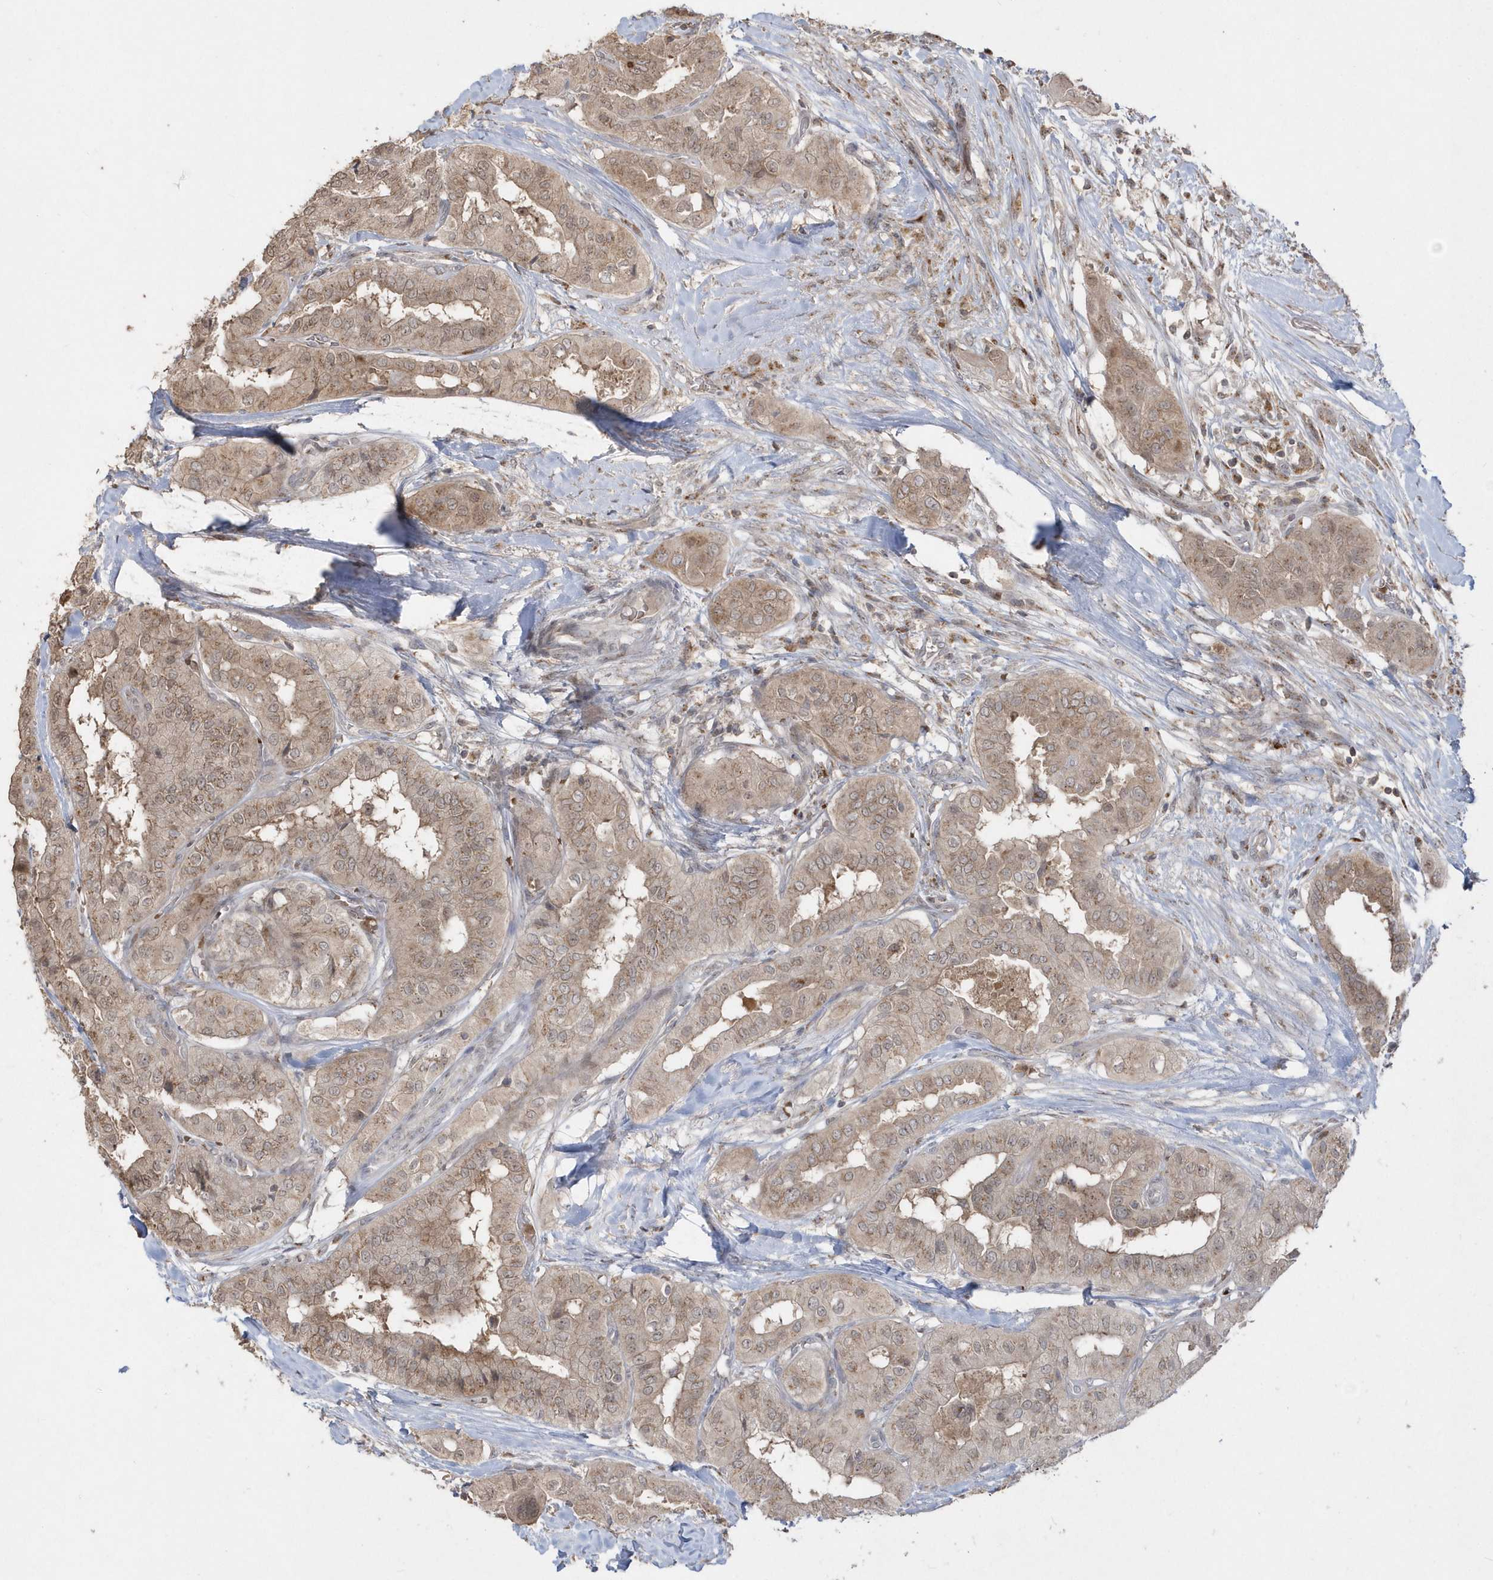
{"staining": {"intensity": "moderate", "quantity": ">75%", "location": "cytoplasmic/membranous"}, "tissue": "thyroid cancer", "cell_type": "Tumor cells", "image_type": "cancer", "snomed": [{"axis": "morphology", "description": "Papillary adenocarcinoma, NOS"}, {"axis": "topography", "description": "Thyroid gland"}], "caption": "Thyroid papillary adenocarcinoma stained with a protein marker displays moderate staining in tumor cells.", "gene": "GEMIN6", "patient": {"sex": "female", "age": 59}}